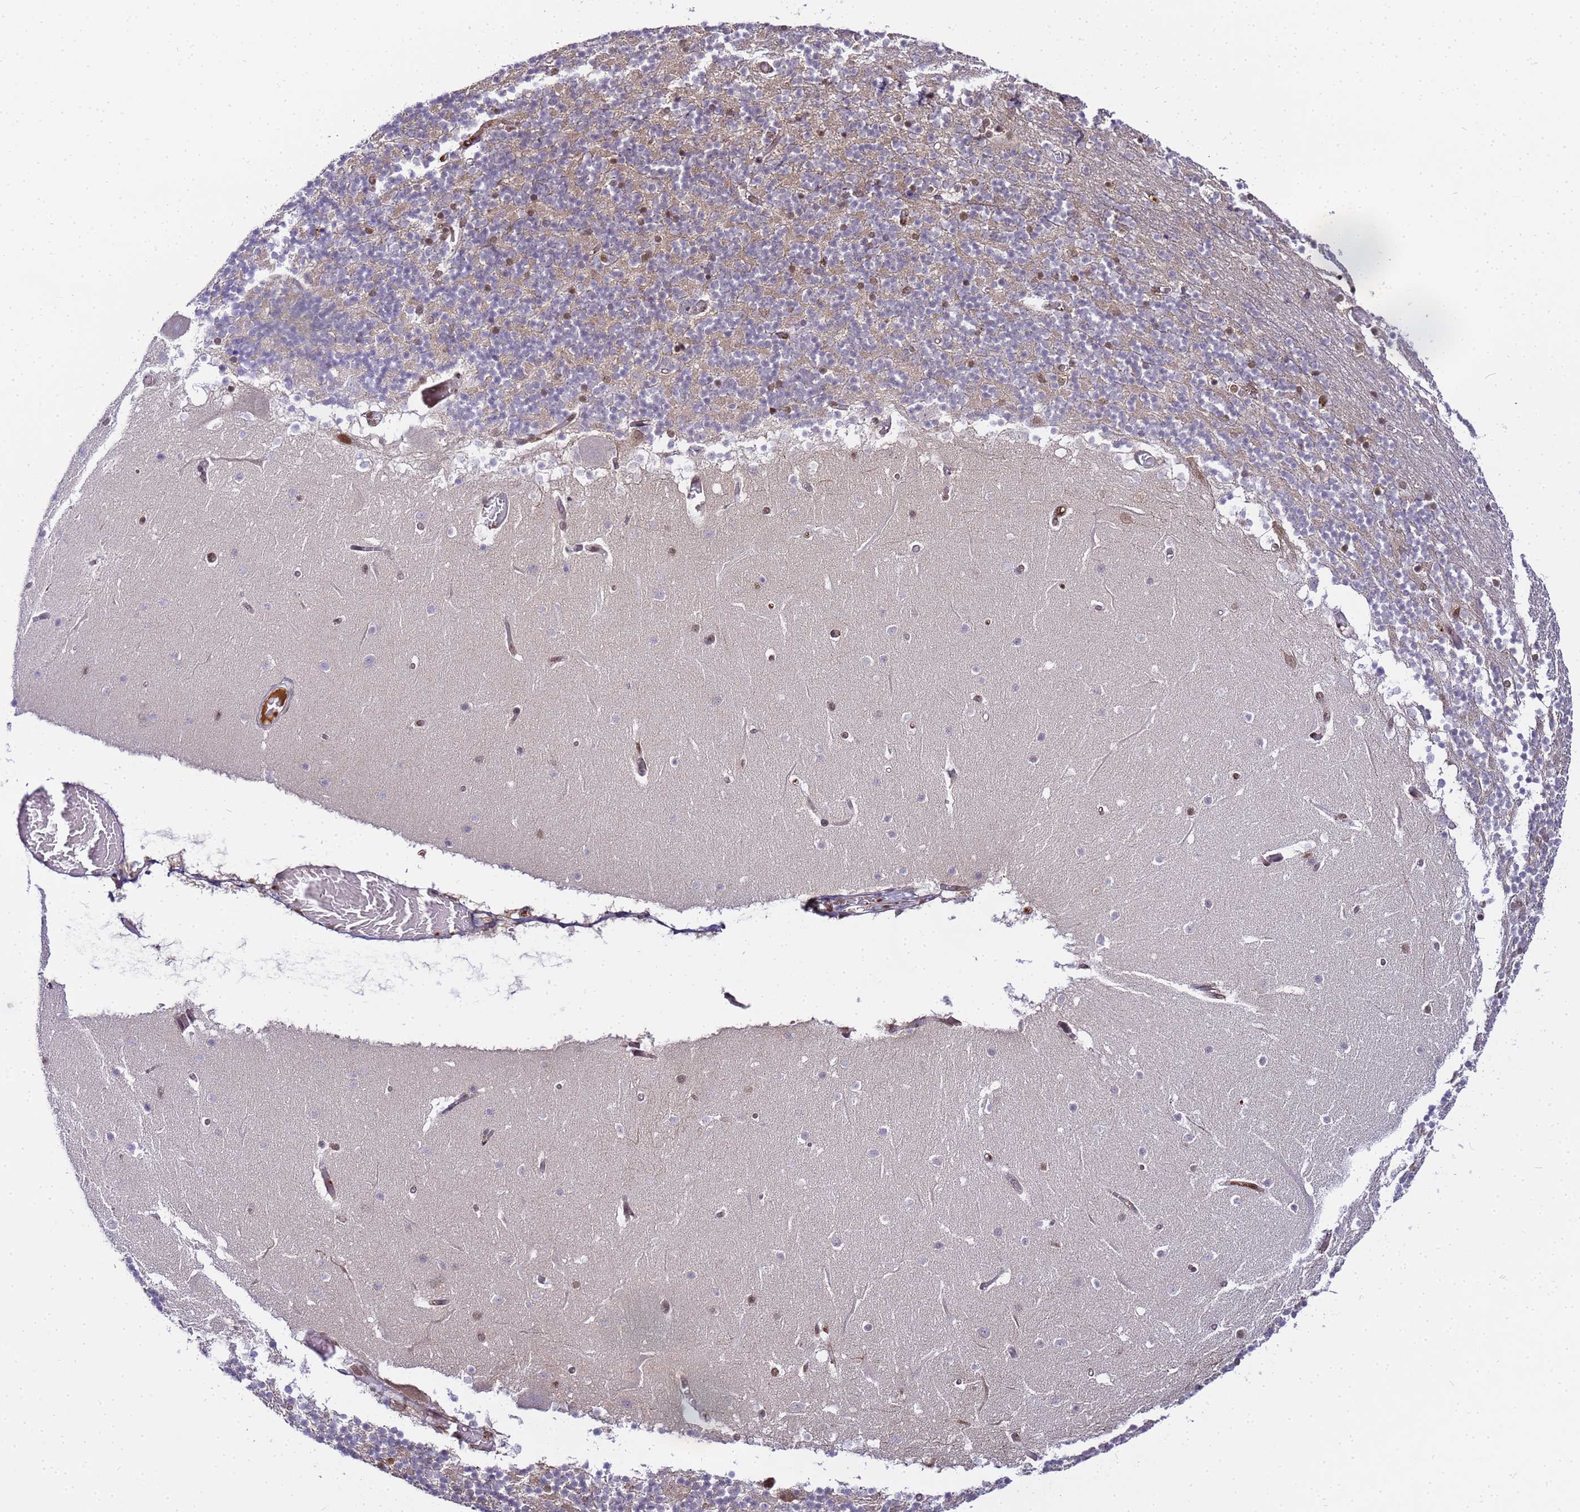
{"staining": {"intensity": "moderate", "quantity": "25%-75%", "location": "nuclear"}, "tissue": "cerebellum", "cell_type": "Cells in granular layer", "image_type": "normal", "snomed": [{"axis": "morphology", "description": "Normal tissue, NOS"}, {"axis": "topography", "description": "Cerebellum"}], "caption": "DAB (3,3'-diaminobenzidine) immunohistochemical staining of benign human cerebellum exhibits moderate nuclear protein staining in approximately 25%-75% of cells in granular layer.", "gene": "RBM12", "patient": {"sex": "female", "age": 28}}